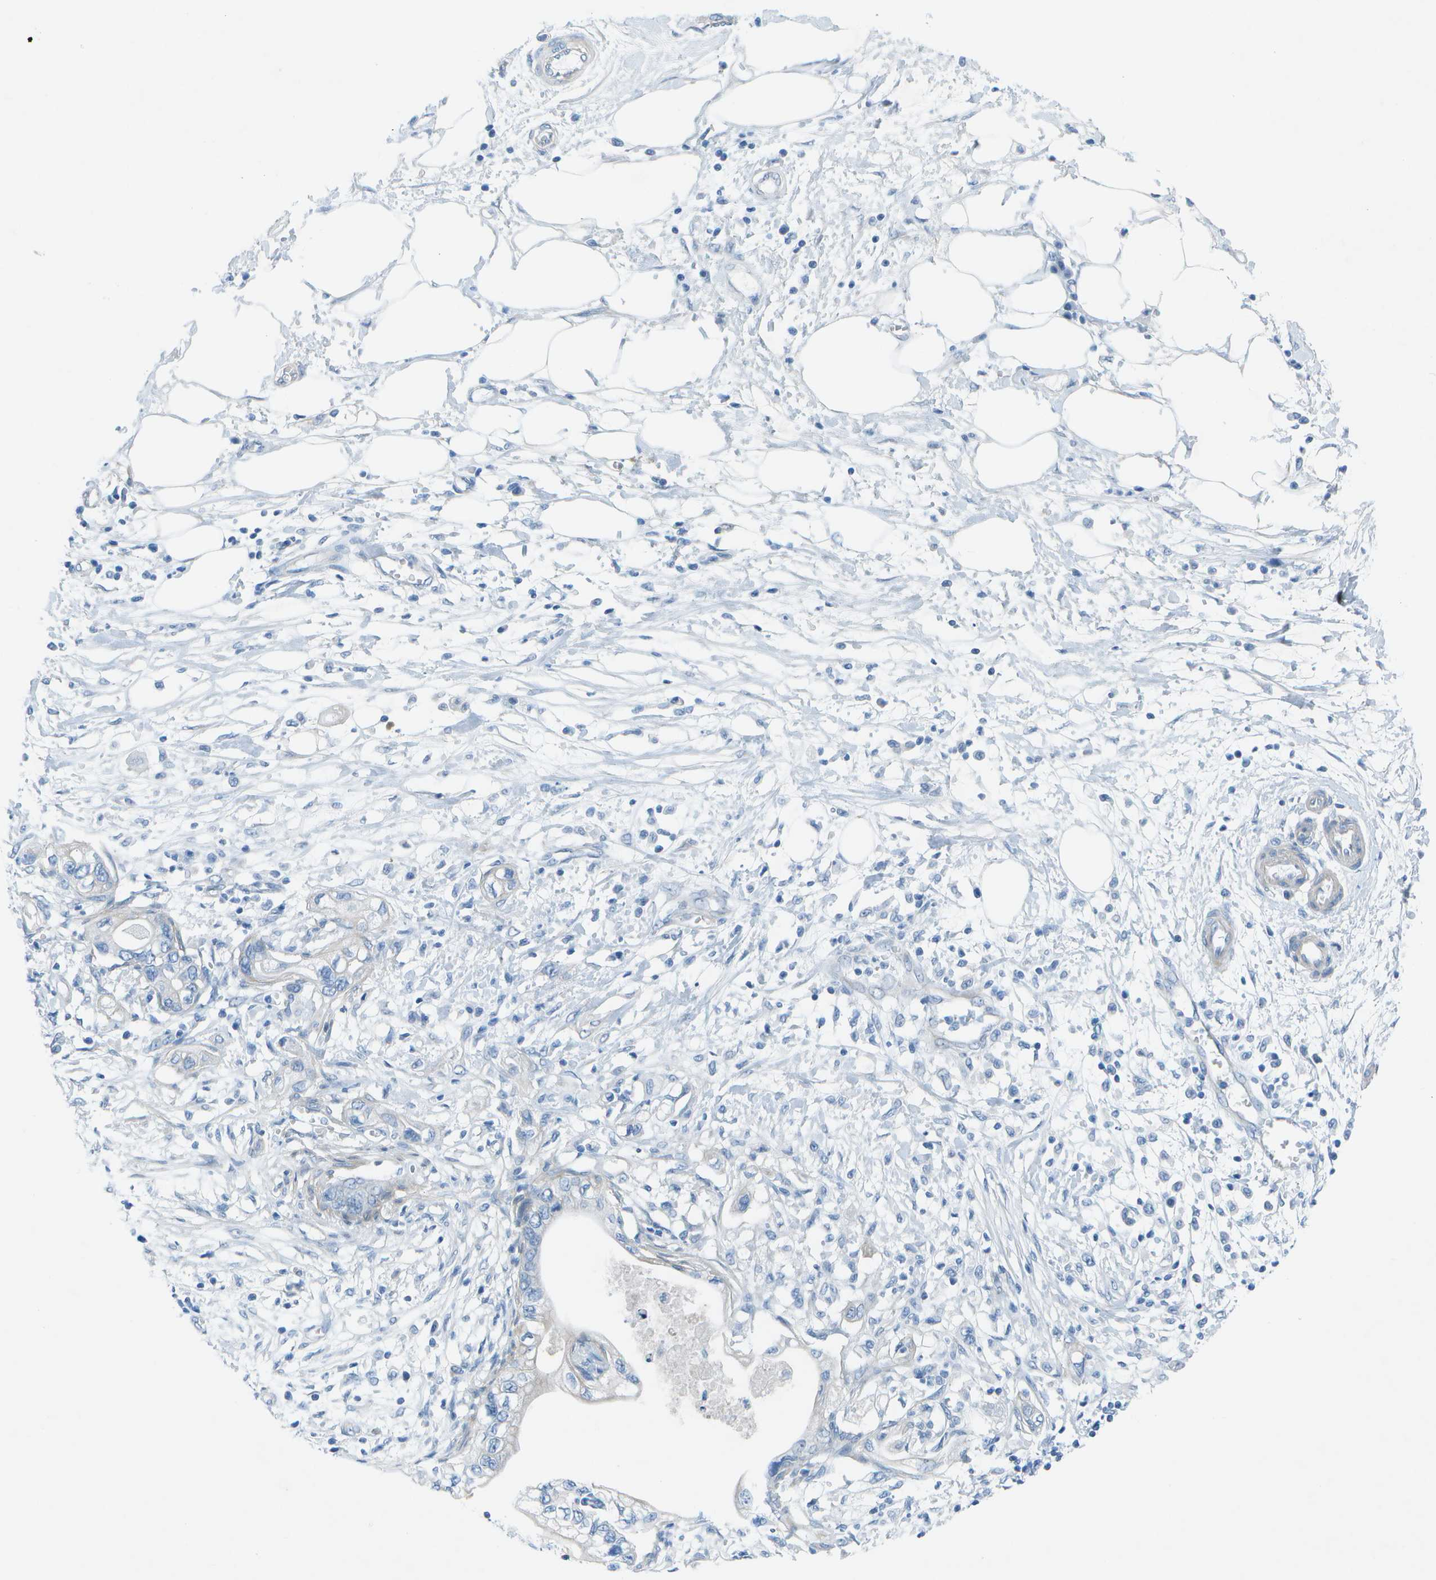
{"staining": {"intensity": "negative", "quantity": "none", "location": "none"}, "tissue": "pancreatic cancer", "cell_type": "Tumor cells", "image_type": "cancer", "snomed": [{"axis": "morphology", "description": "Adenocarcinoma, NOS"}, {"axis": "topography", "description": "Pancreas"}], "caption": "IHC micrograph of neoplastic tissue: human pancreatic cancer (adenocarcinoma) stained with DAB reveals no significant protein expression in tumor cells. Brightfield microscopy of immunohistochemistry stained with DAB (3,3'-diaminobenzidine) (brown) and hematoxylin (blue), captured at high magnification.", "gene": "SORBS3", "patient": {"sex": "male", "age": 56}}